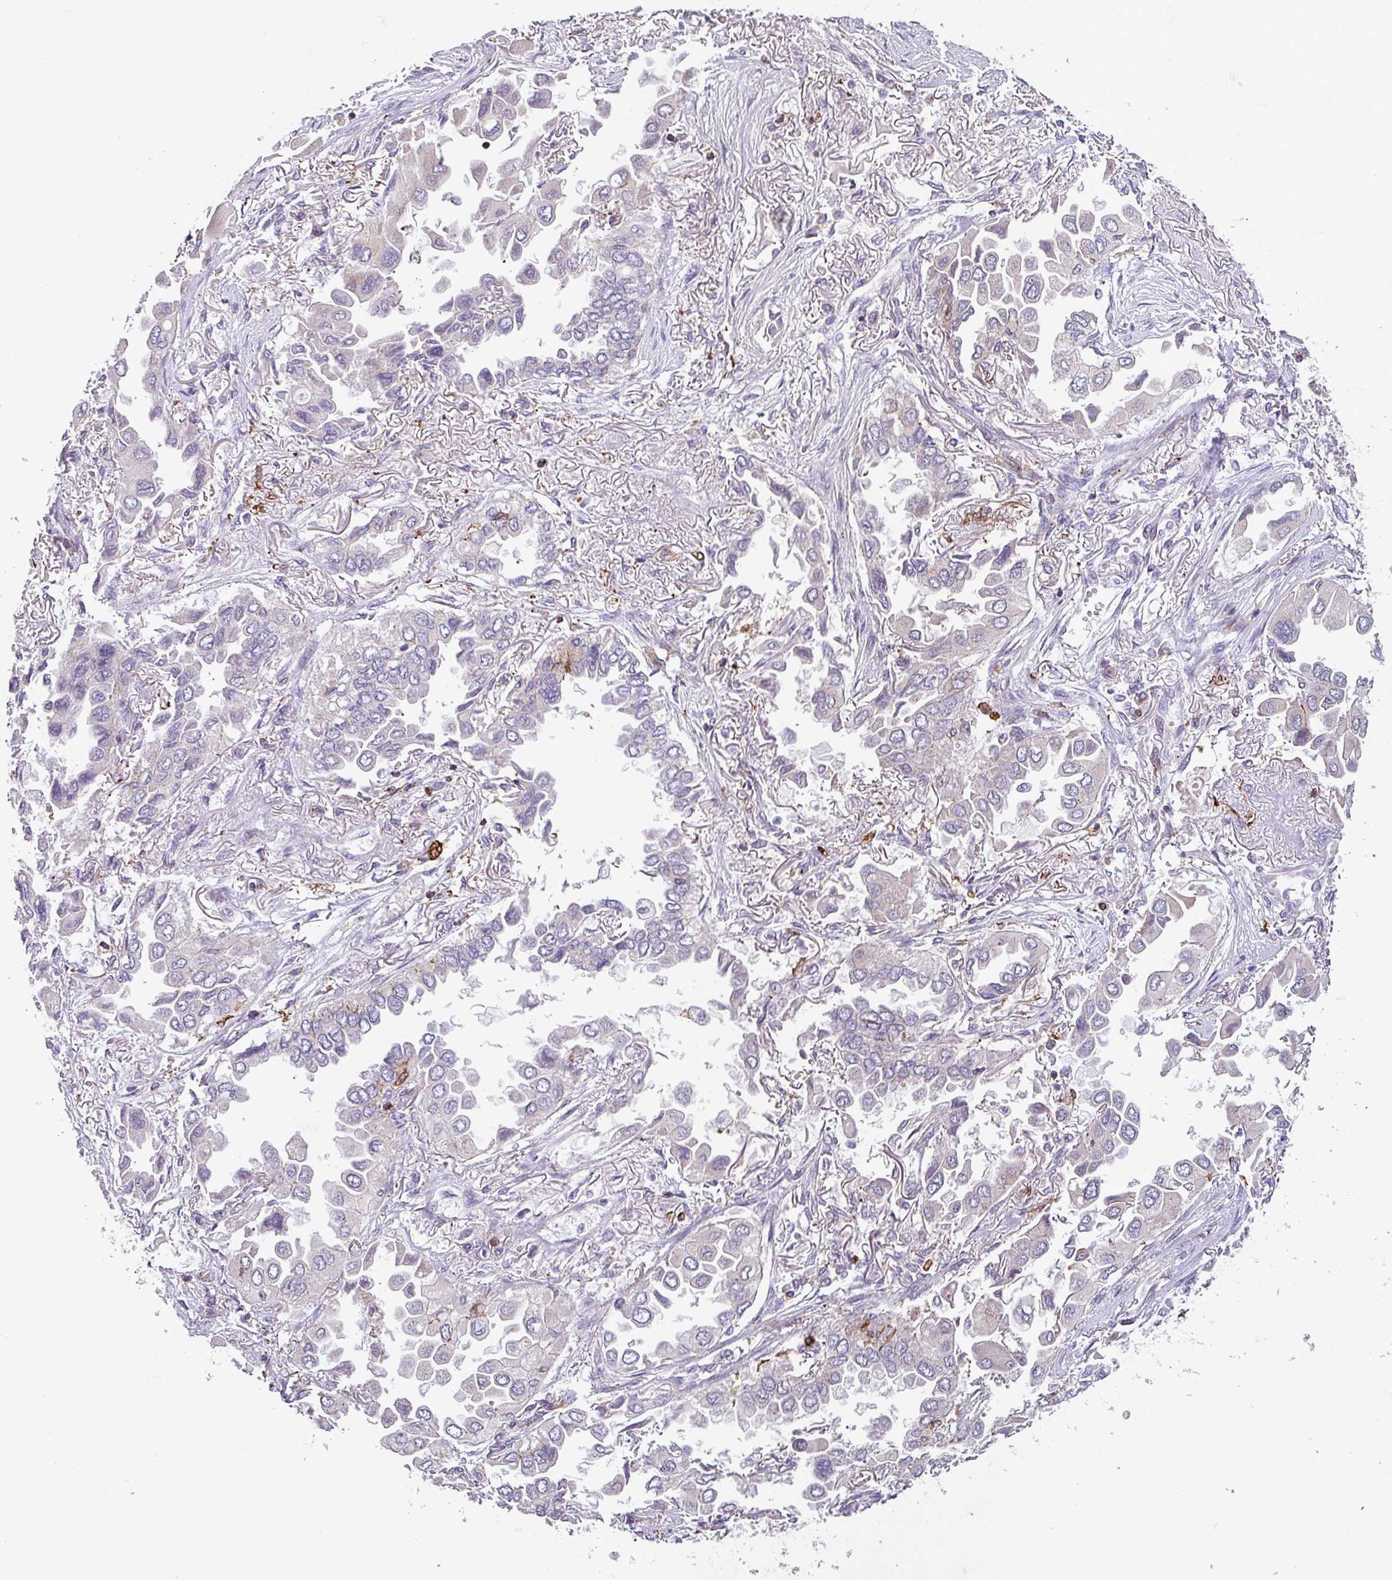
{"staining": {"intensity": "negative", "quantity": "none", "location": "none"}, "tissue": "lung cancer", "cell_type": "Tumor cells", "image_type": "cancer", "snomed": [{"axis": "morphology", "description": "Adenocarcinoma, NOS"}, {"axis": "topography", "description": "Lung"}], "caption": "Human lung adenocarcinoma stained for a protein using IHC displays no staining in tumor cells.", "gene": "NEDD9", "patient": {"sex": "female", "age": 76}}